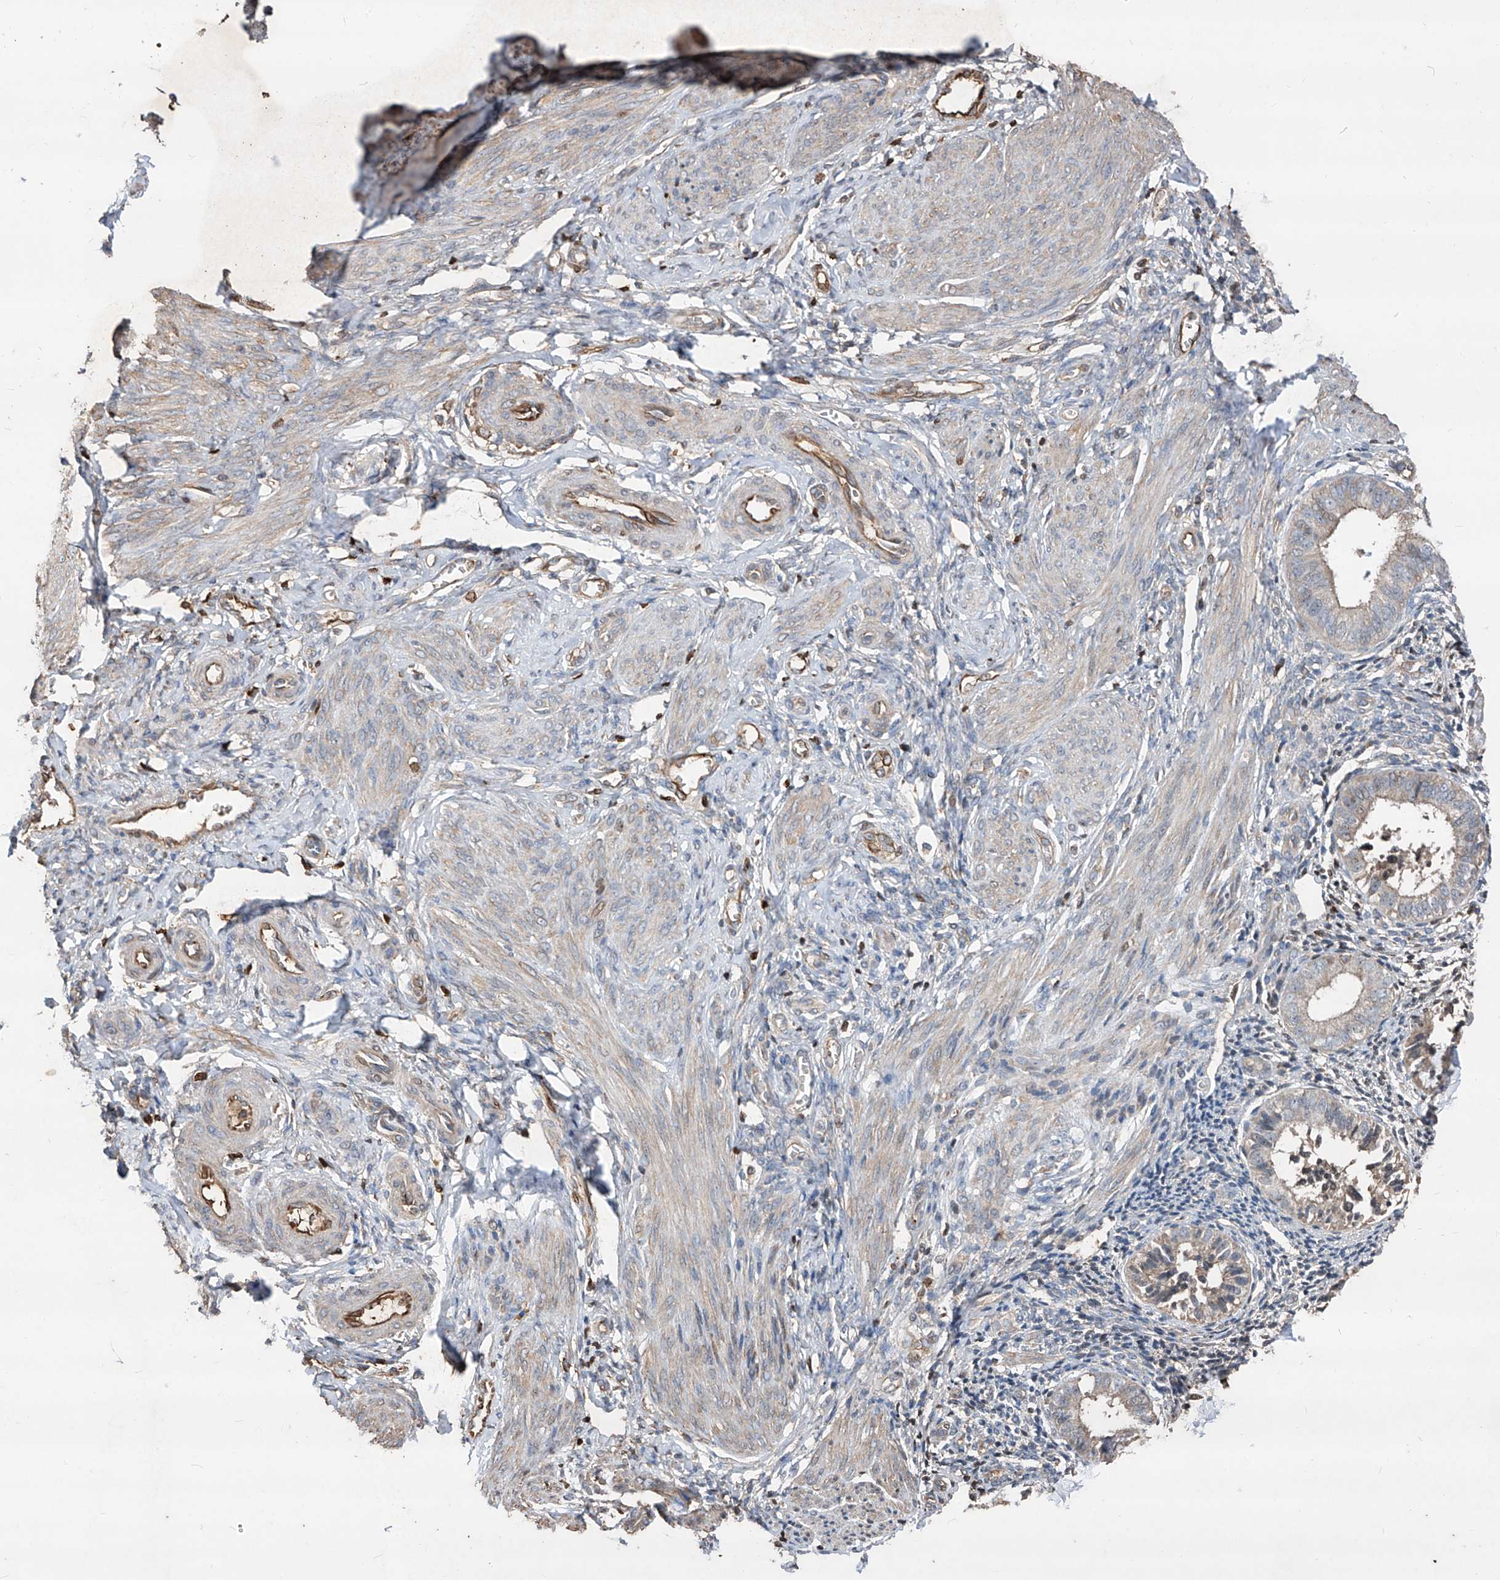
{"staining": {"intensity": "negative", "quantity": "none", "location": "none"}, "tissue": "endometrium", "cell_type": "Cells in endometrial stroma", "image_type": "normal", "snomed": [{"axis": "morphology", "description": "Normal tissue, NOS"}, {"axis": "topography", "description": "Uterus"}, {"axis": "topography", "description": "Endometrium"}], "caption": "Immunohistochemistry histopathology image of unremarkable human endometrium stained for a protein (brown), which reveals no expression in cells in endometrial stroma.", "gene": "EDN1", "patient": {"sex": "female", "age": 48}}